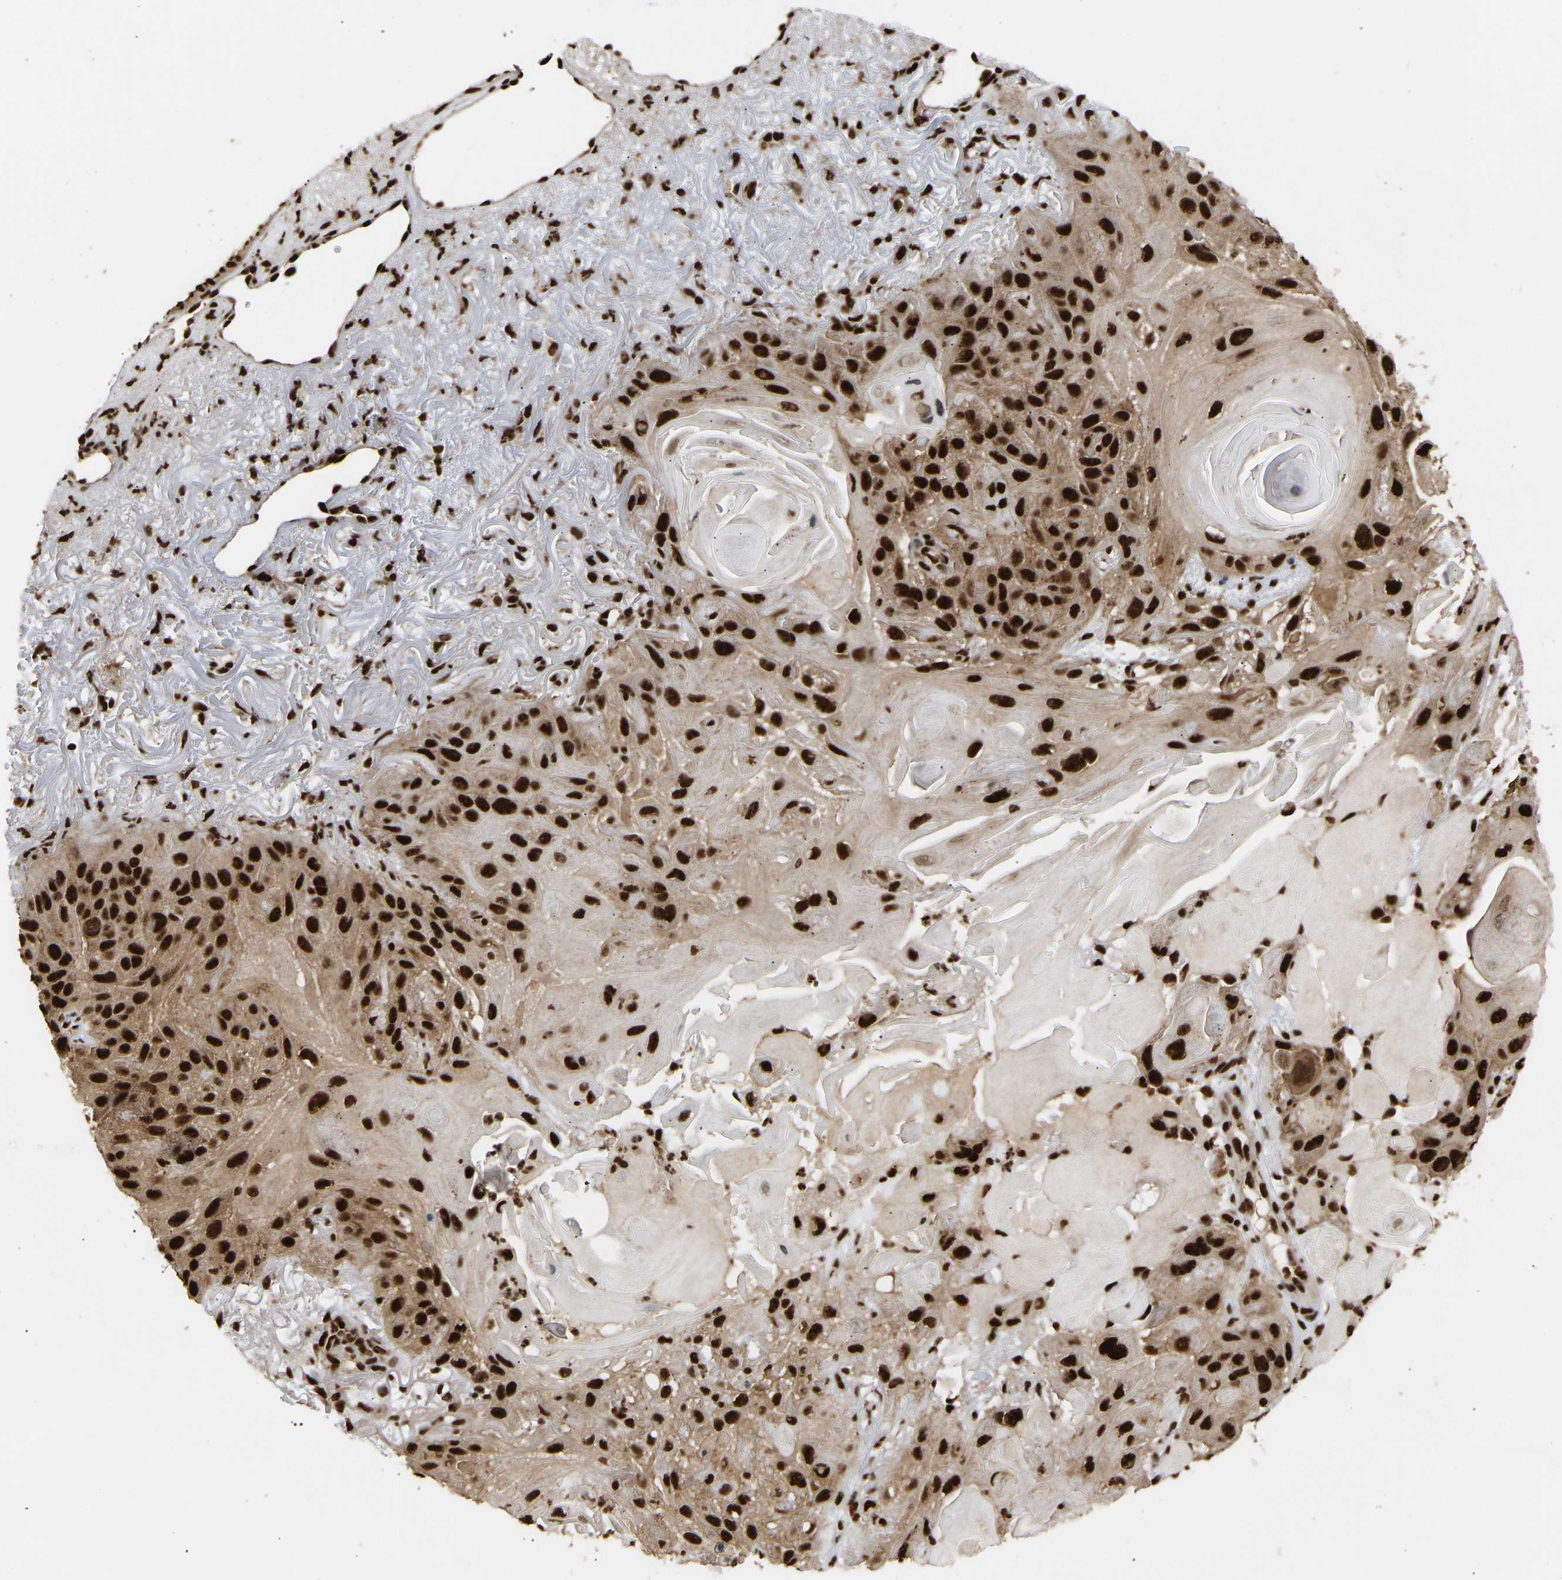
{"staining": {"intensity": "strong", "quantity": ">75%", "location": "cytoplasmic/membranous,nuclear"}, "tissue": "skin cancer", "cell_type": "Tumor cells", "image_type": "cancer", "snomed": [{"axis": "morphology", "description": "Squamous cell carcinoma, NOS"}, {"axis": "topography", "description": "Skin"}], "caption": "Human skin cancer stained for a protein (brown) exhibits strong cytoplasmic/membranous and nuclear positive staining in about >75% of tumor cells.", "gene": "ALYREF", "patient": {"sex": "female", "age": 77}}